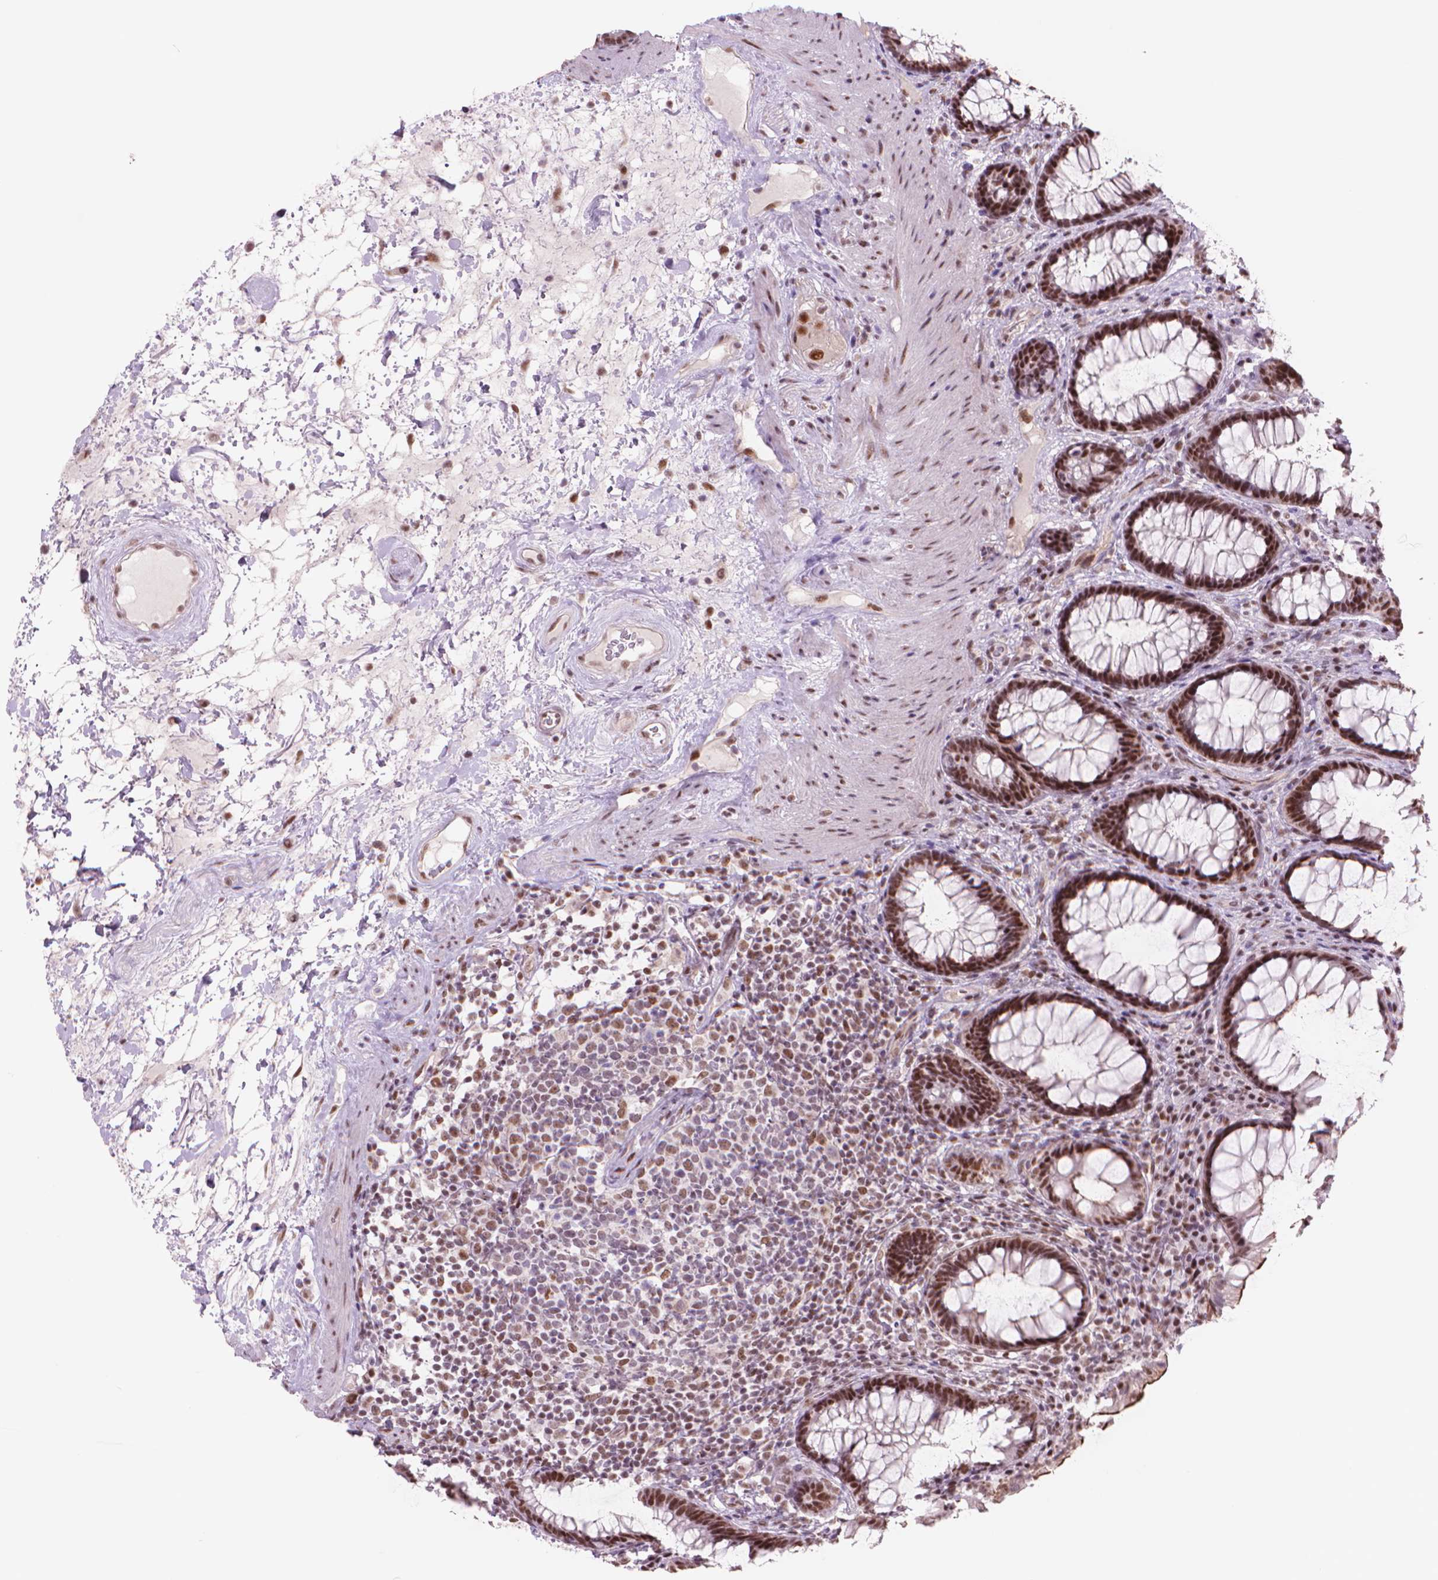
{"staining": {"intensity": "strong", "quantity": ">75%", "location": "nuclear"}, "tissue": "rectum", "cell_type": "Glandular cells", "image_type": "normal", "snomed": [{"axis": "morphology", "description": "Normal tissue, NOS"}, {"axis": "topography", "description": "Rectum"}], "caption": "A brown stain shows strong nuclear positivity of a protein in glandular cells of normal human rectum.", "gene": "POLR3D", "patient": {"sex": "male", "age": 72}}